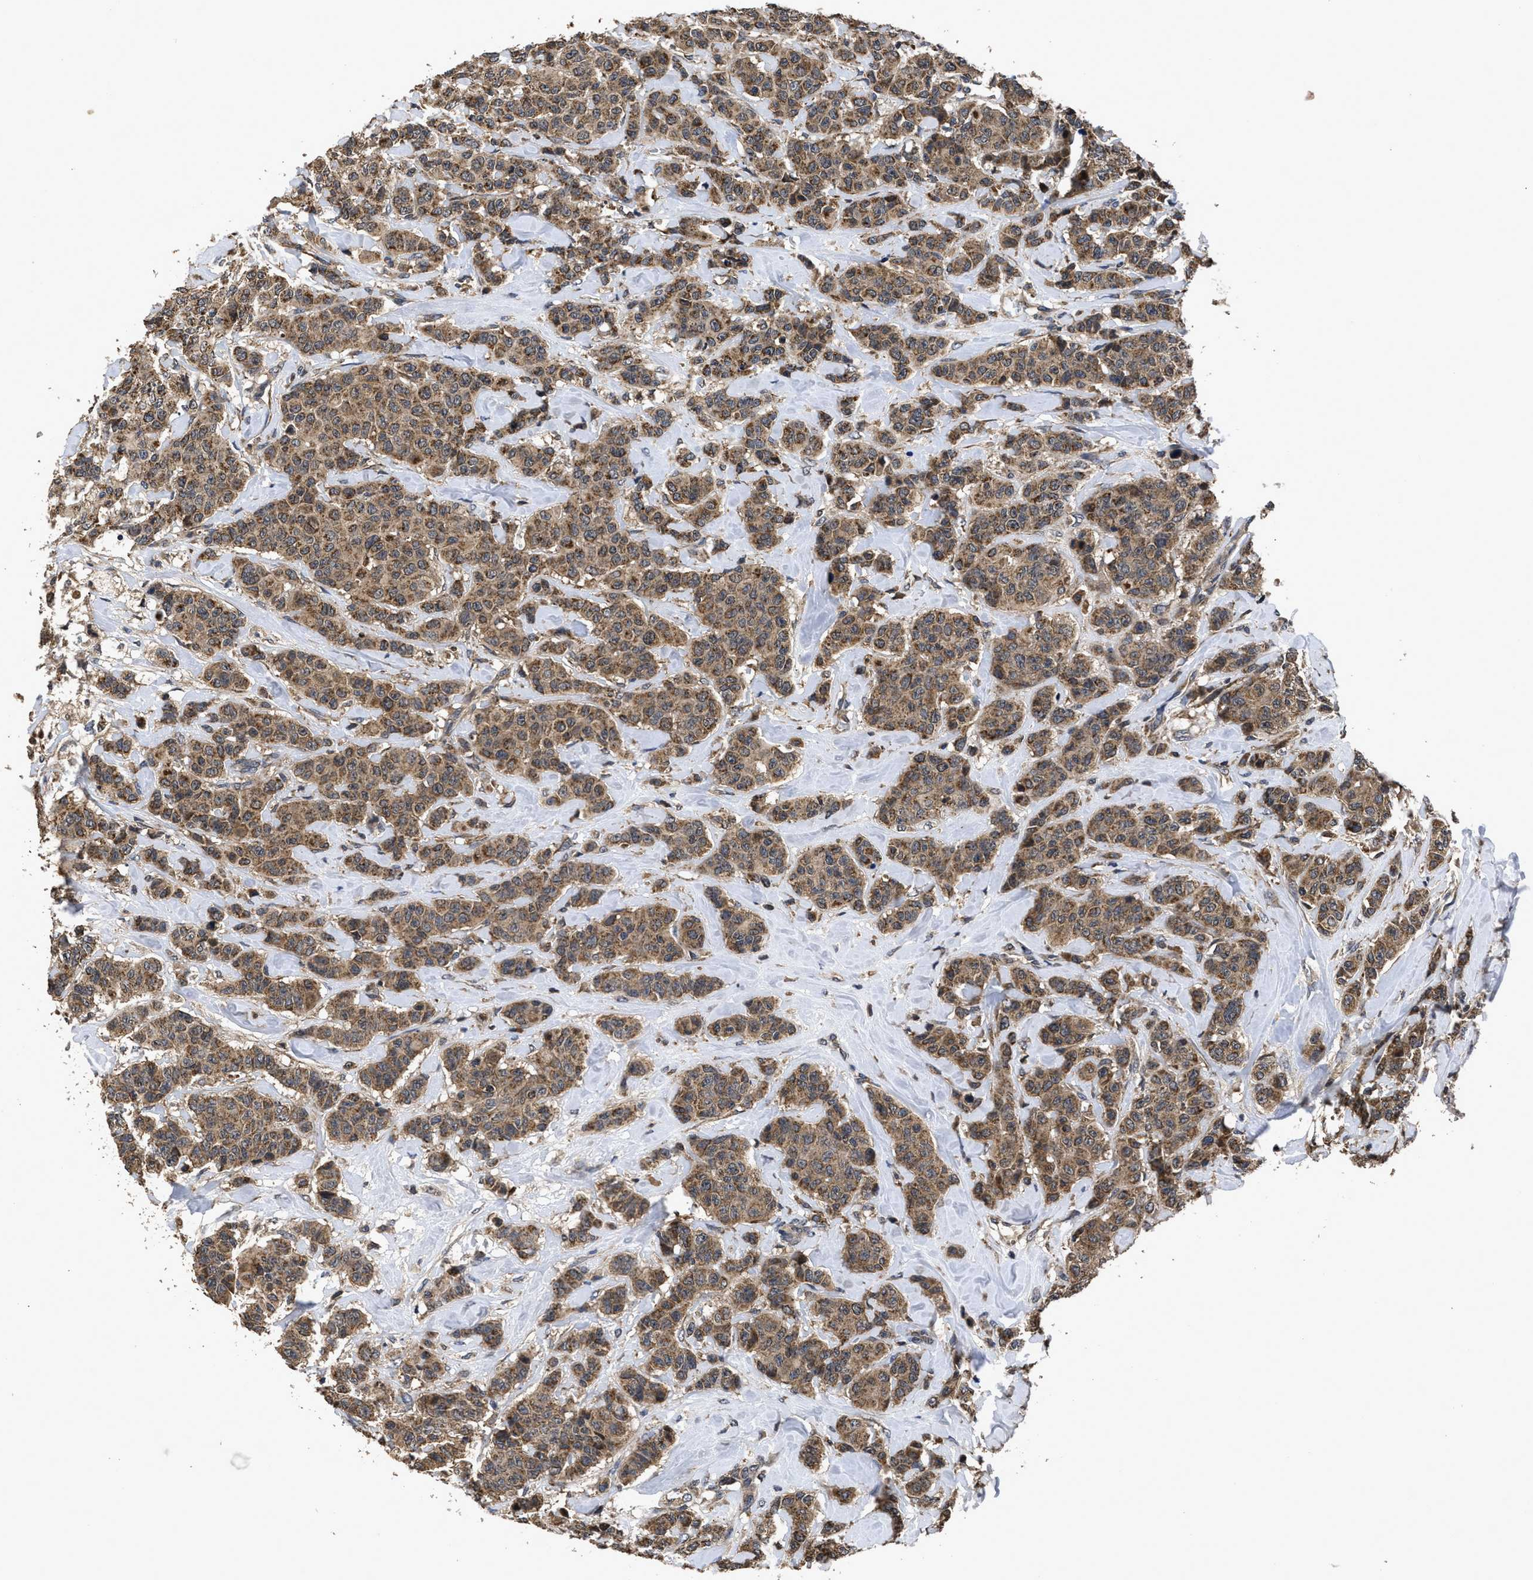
{"staining": {"intensity": "moderate", "quantity": ">75%", "location": "cytoplasmic/membranous"}, "tissue": "breast cancer", "cell_type": "Tumor cells", "image_type": "cancer", "snomed": [{"axis": "morphology", "description": "Normal tissue, NOS"}, {"axis": "morphology", "description": "Duct carcinoma"}, {"axis": "topography", "description": "Breast"}], "caption": "A high-resolution image shows IHC staining of breast cancer, which demonstrates moderate cytoplasmic/membranous staining in about >75% of tumor cells.", "gene": "LRRC3", "patient": {"sex": "female", "age": 40}}